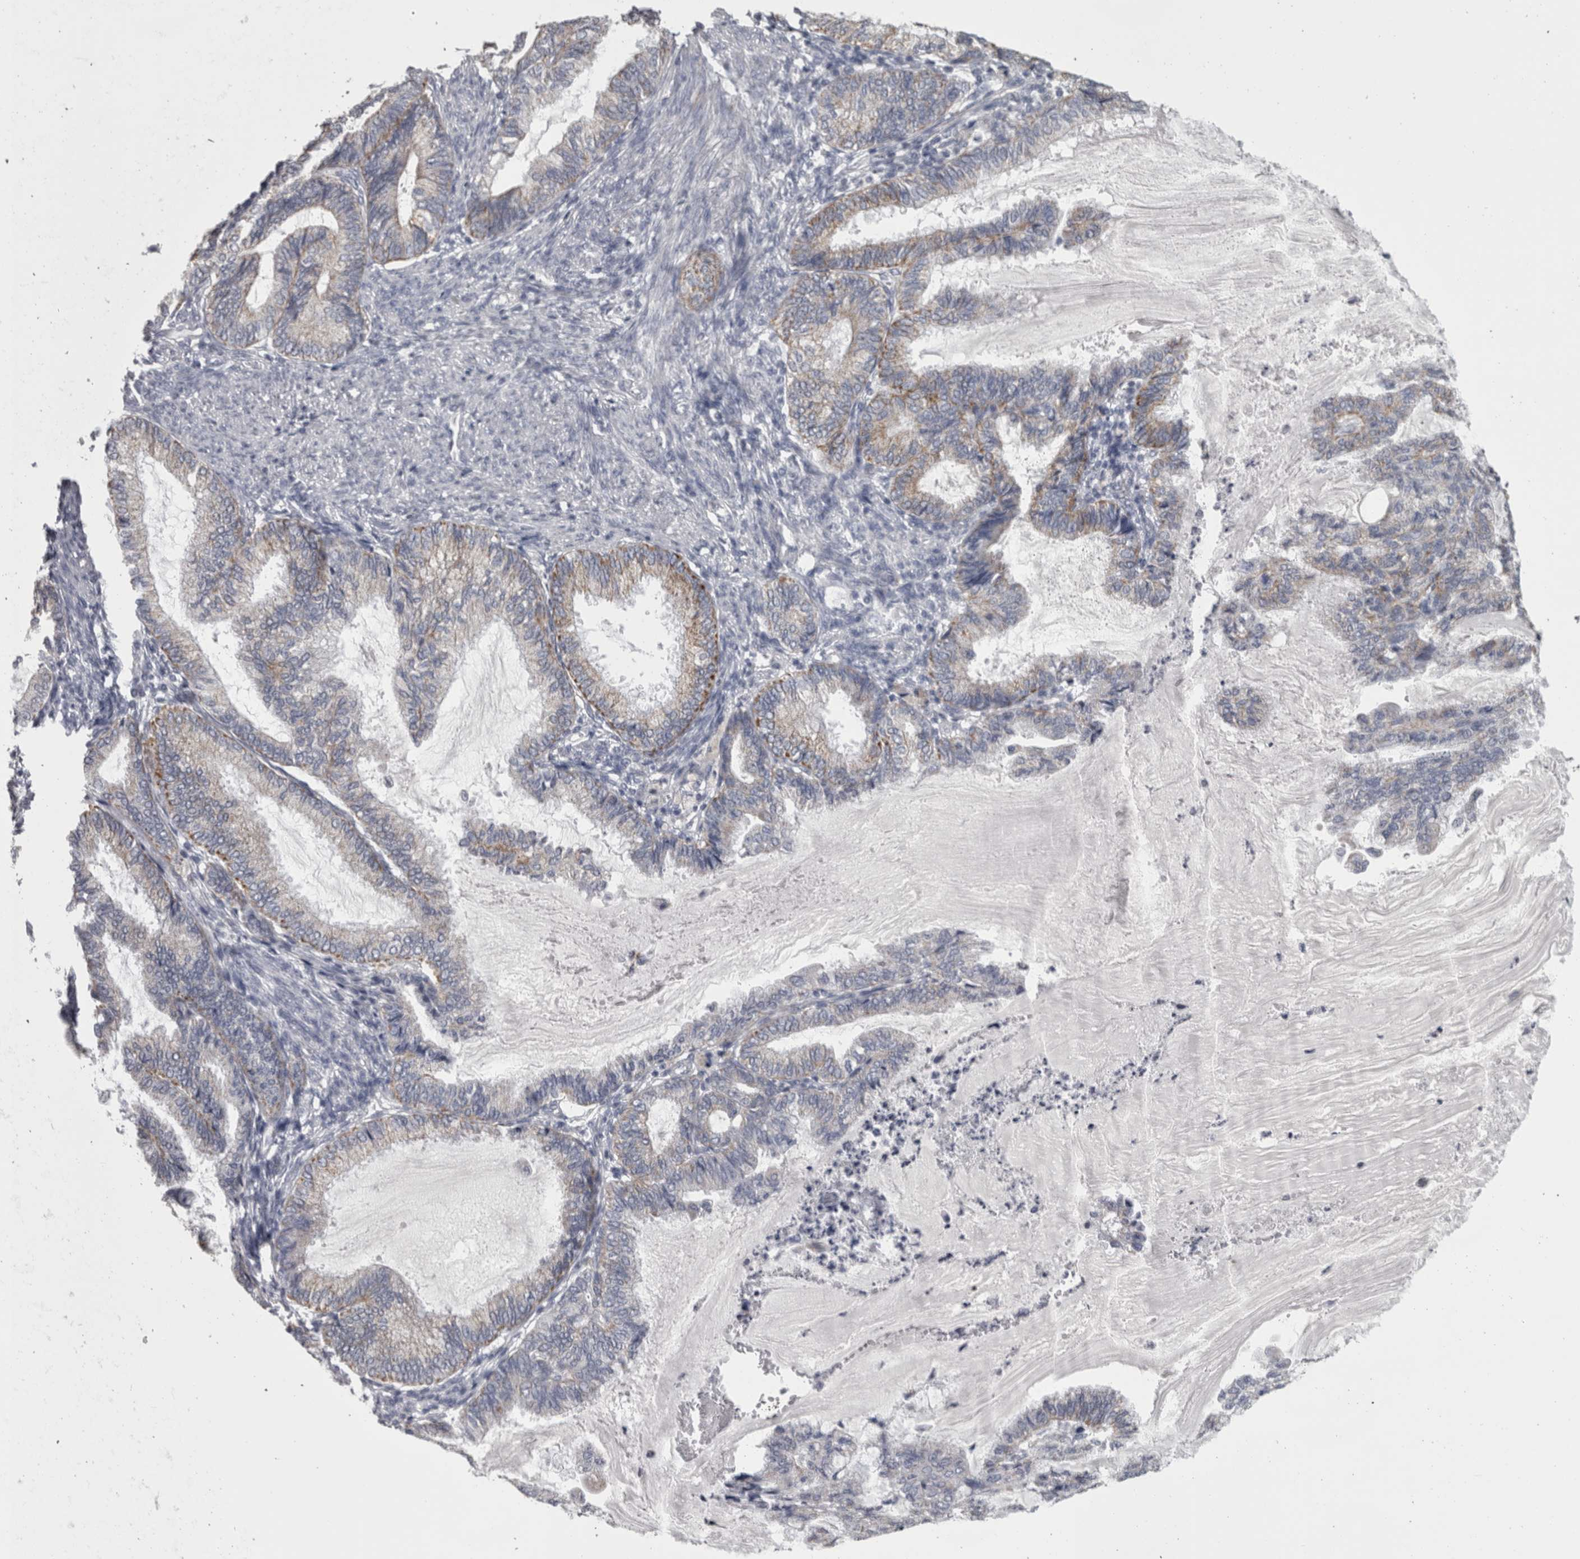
{"staining": {"intensity": "weak", "quantity": "<25%", "location": "cytoplasmic/membranous"}, "tissue": "endometrial cancer", "cell_type": "Tumor cells", "image_type": "cancer", "snomed": [{"axis": "morphology", "description": "Adenocarcinoma, NOS"}, {"axis": "topography", "description": "Endometrium"}], "caption": "This is an immunohistochemistry photomicrograph of human endometrial cancer. There is no staining in tumor cells.", "gene": "DBT", "patient": {"sex": "female", "age": 86}}